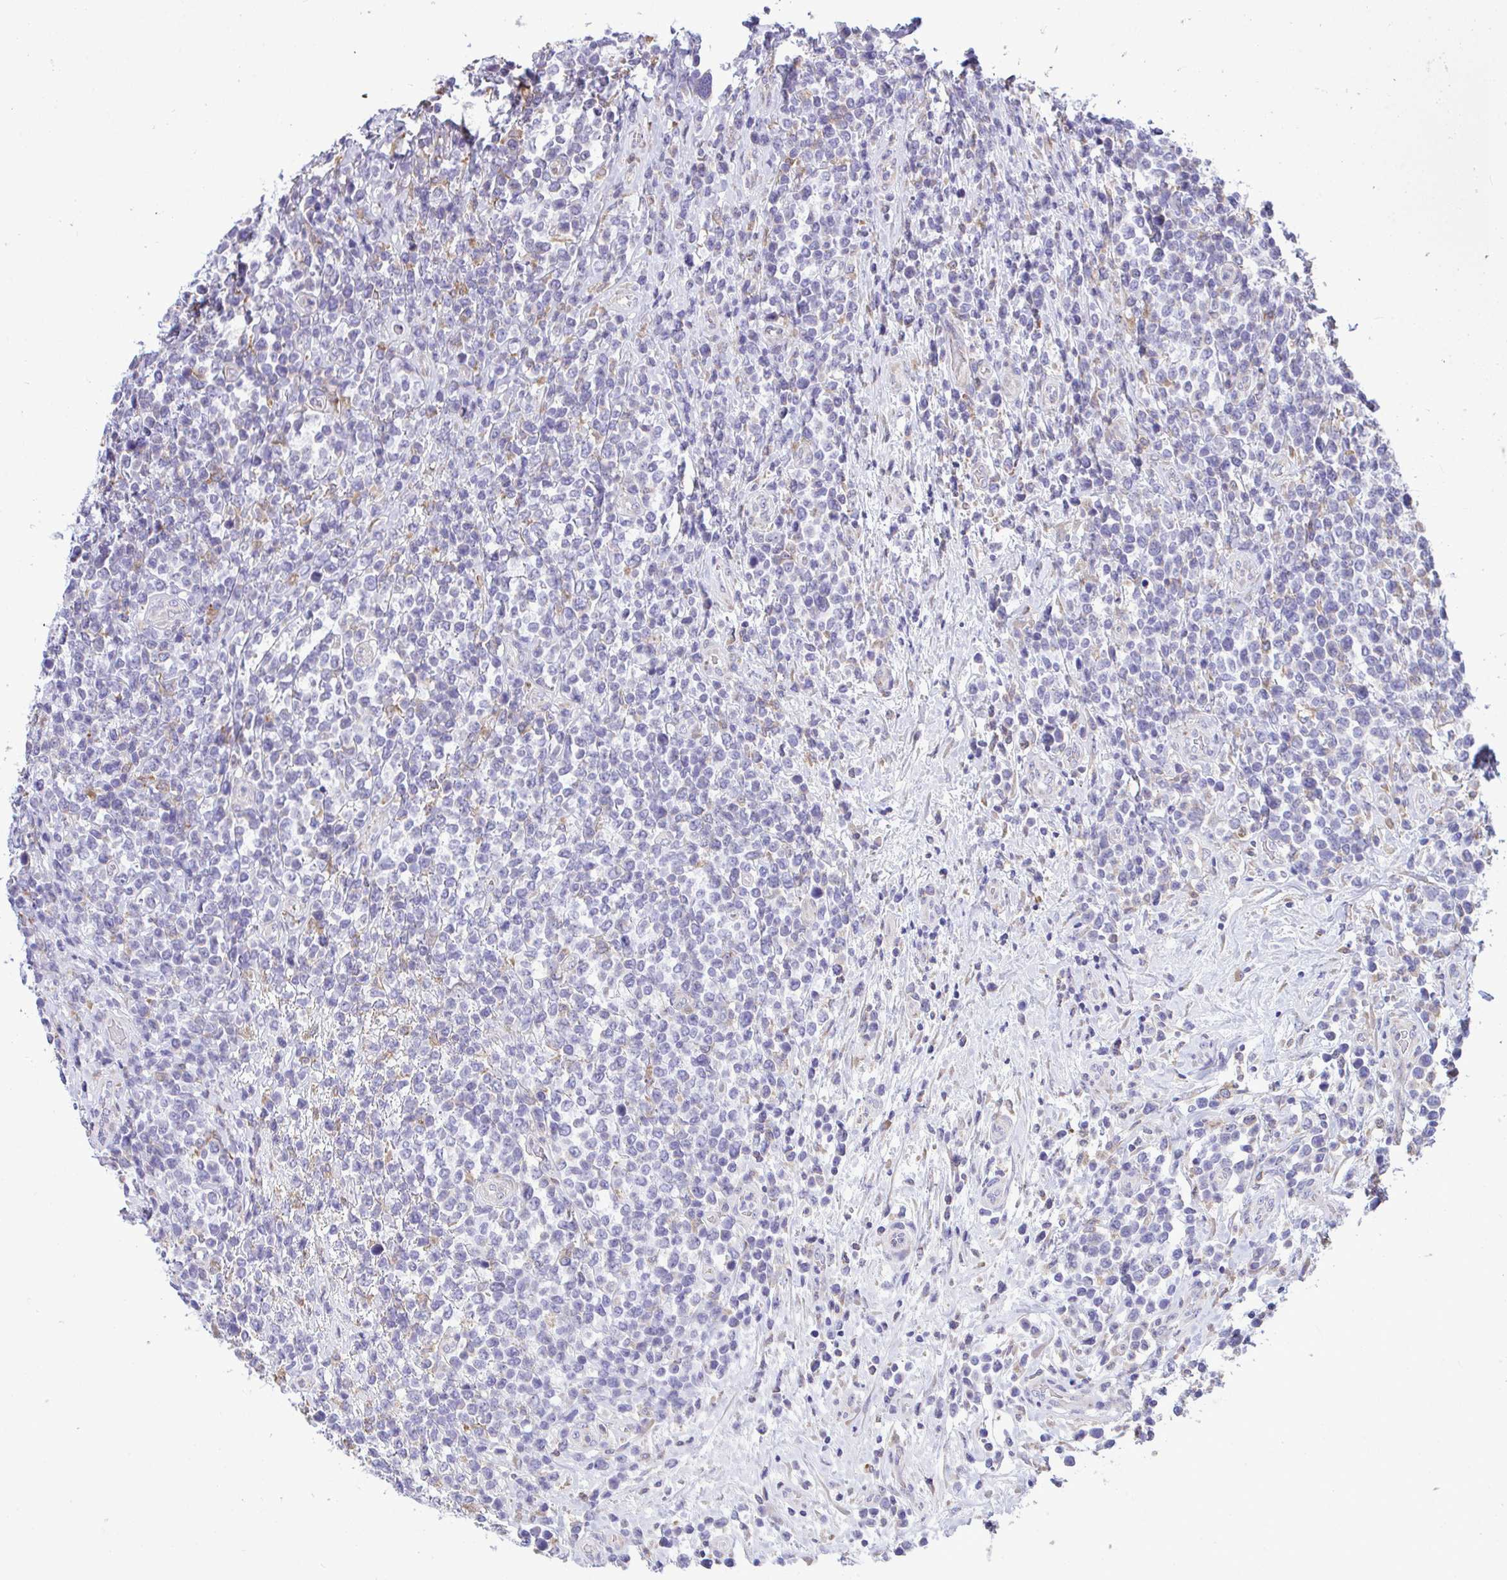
{"staining": {"intensity": "negative", "quantity": "none", "location": "none"}, "tissue": "lymphoma", "cell_type": "Tumor cells", "image_type": "cancer", "snomed": [{"axis": "morphology", "description": "Malignant lymphoma, non-Hodgkin's type, High grade"}, {"axis": "topography", "description": "Soft tissue"}], "caption": "Tumor cells are negative for brown protein staining in lymphoma.", "gene": "PIGK", "patient": {"sex": "female", "age": 56}}